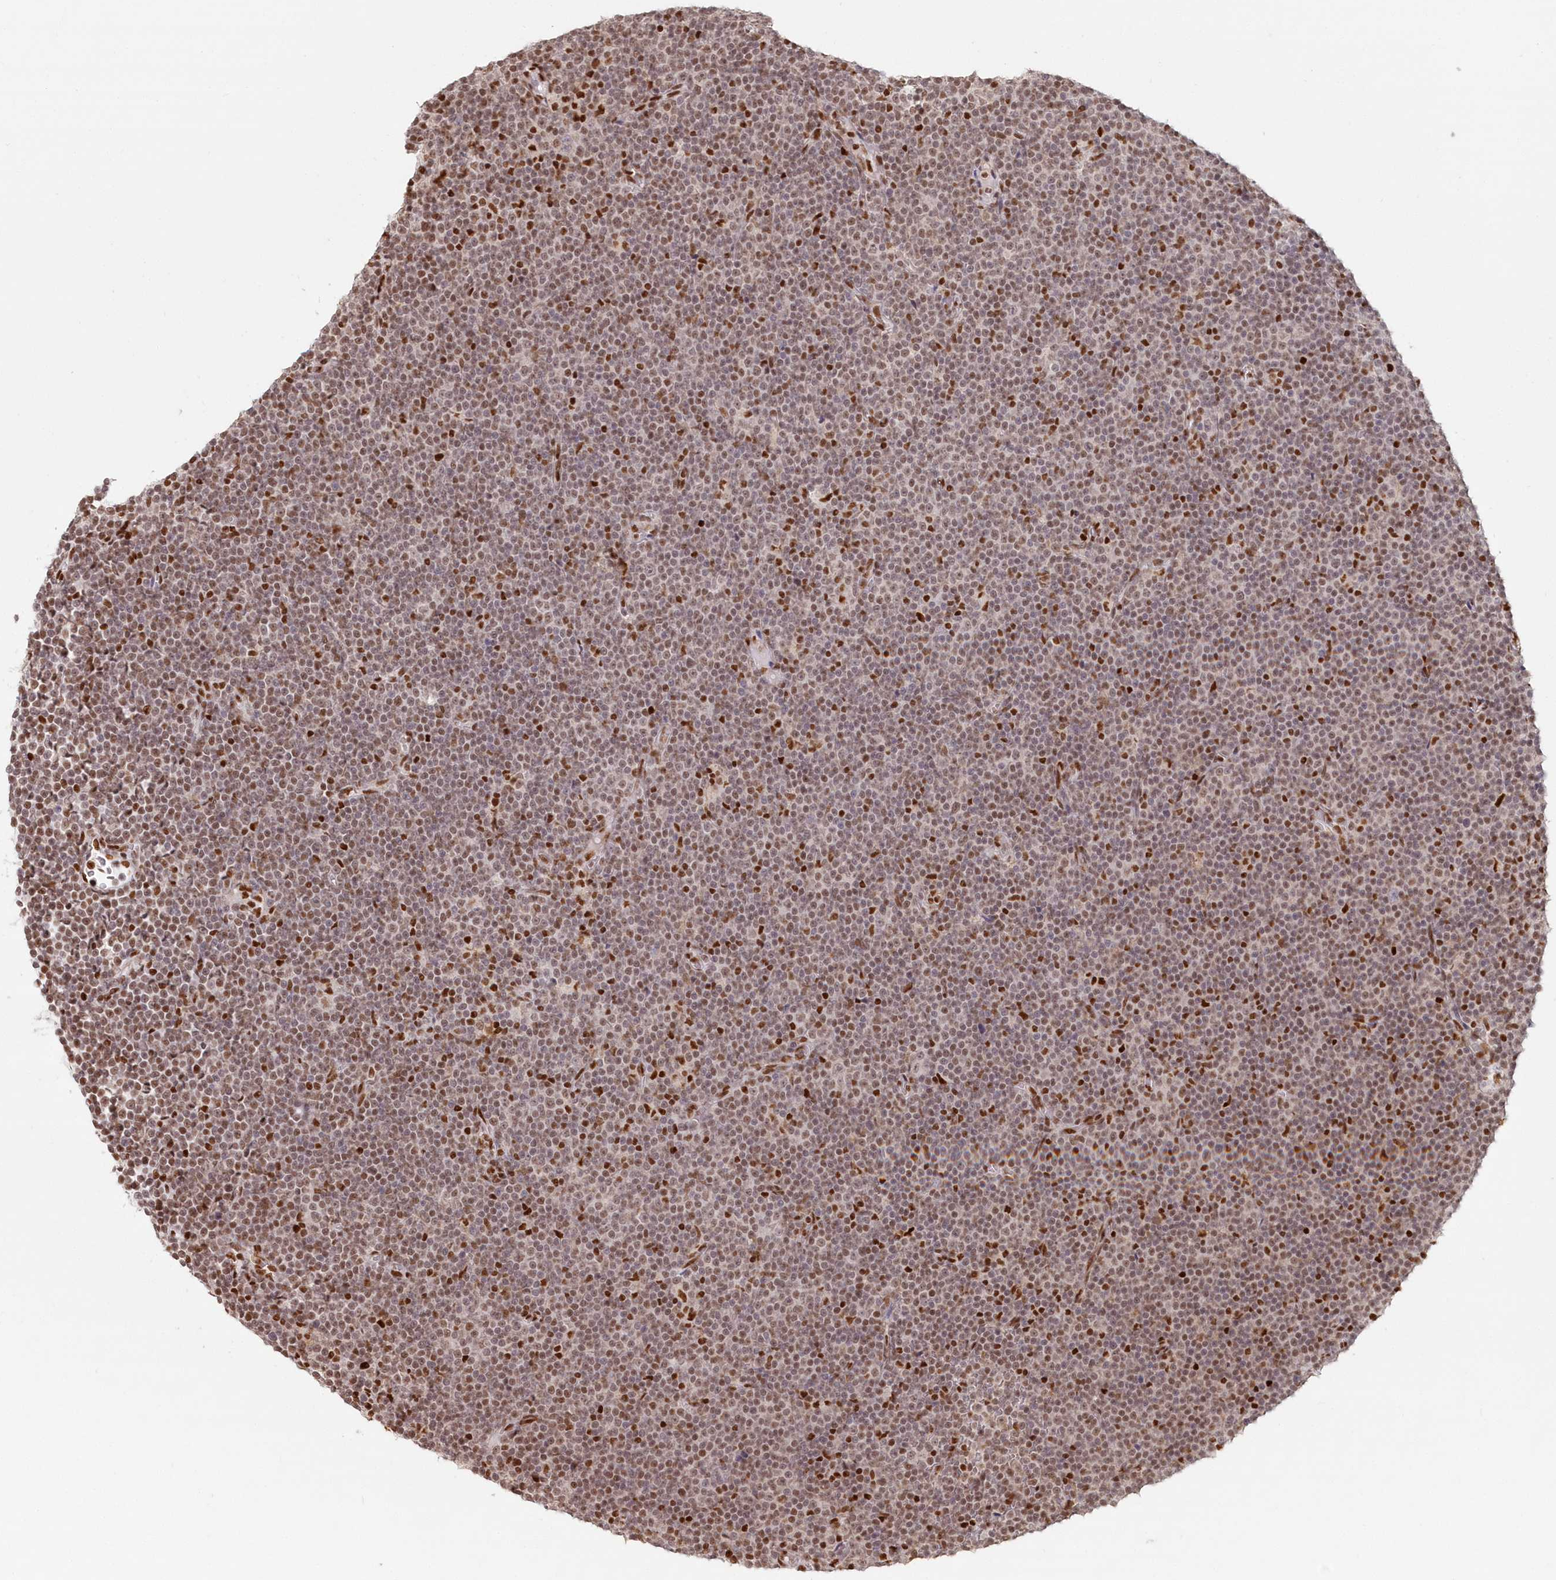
{"staining": {"intensity": "moderate", "quantity": "25%-75%", "location": "nuclear"}, "tissue": "lymphoma", "cell_type": "Tumor cells", "image_type": "cancer", "snomed": [{"axis": "morphology", "description": "Malignant lymphoma, non-Hodgkin's type, Low grade"}, {"axis": "topography", "description": "Lymph node"}], "caption": "Moderate nuclear protein expression is seen in approximately 25%-75% of tumor cells in low-grade malignant lymphoma, non-Hodgkin's type. Ihc stains the protein of interest in brown and the nuclei are stained blue.", "gene": "POLR2B", "patient": {"sex": "female", "age": 67}}